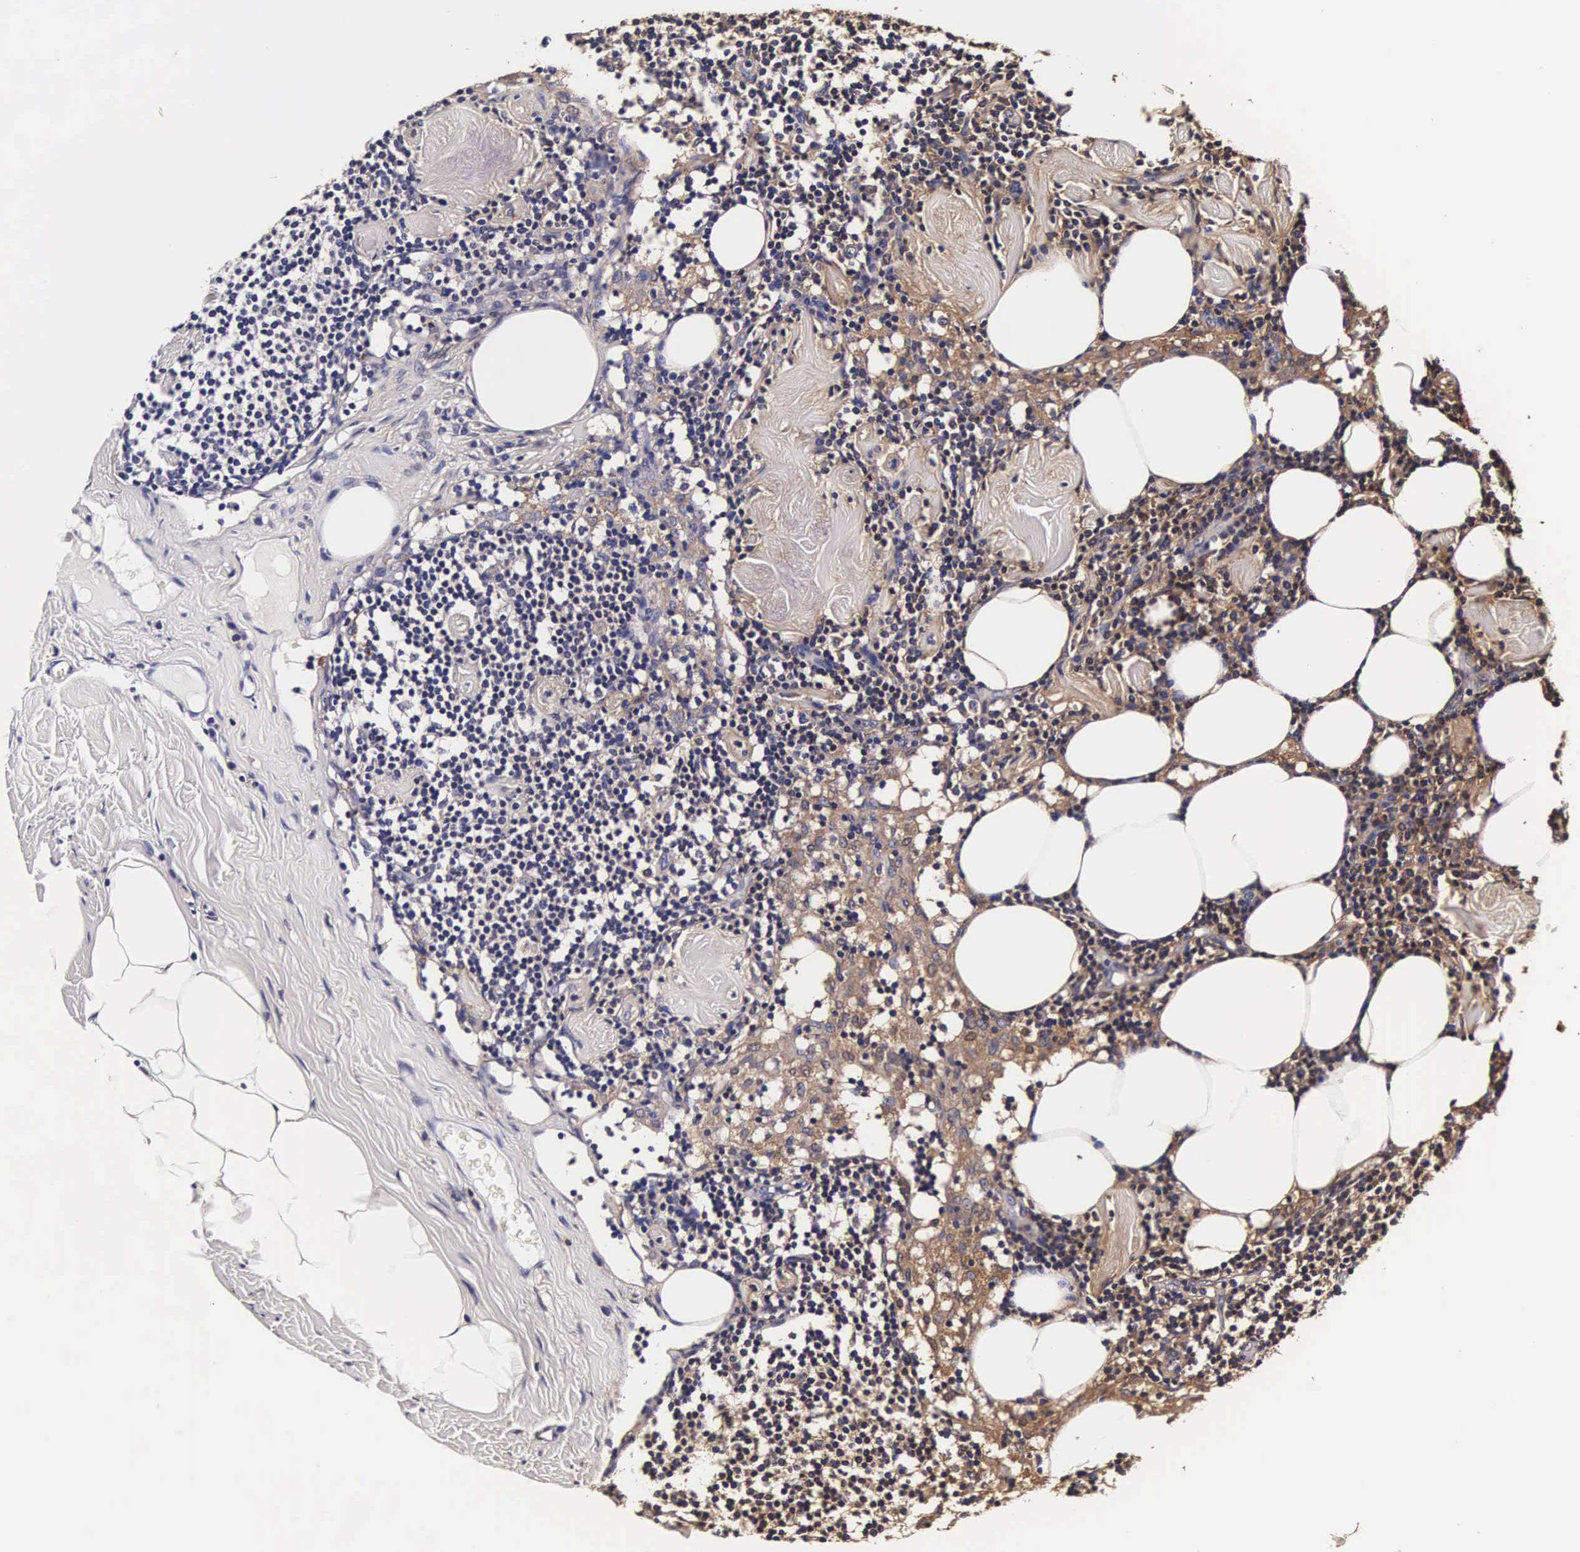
{"staining": {"intensity": "weak", "quantity": "25%-75%", "location": "cytoplasmic/membranous,nuclear"}, "tissue": "lymph node", "cell_type": "Germinal center cells", "image_type": "normal", "snomed": [{"axis": "morphology", "description": "Normal tissue, NOS"}, {"axis": "topography", "description": "Lymph node"}], "caption": "This is a photomicrograph of immunohistochemistry (IHC) staining of unremarkable lymph node, which shows weak staining in the cytoplasmic/membranous,nuclear of germinal center cells.", "gene": "TECPR2", "patient": {"sex": "male", "age": 67}}